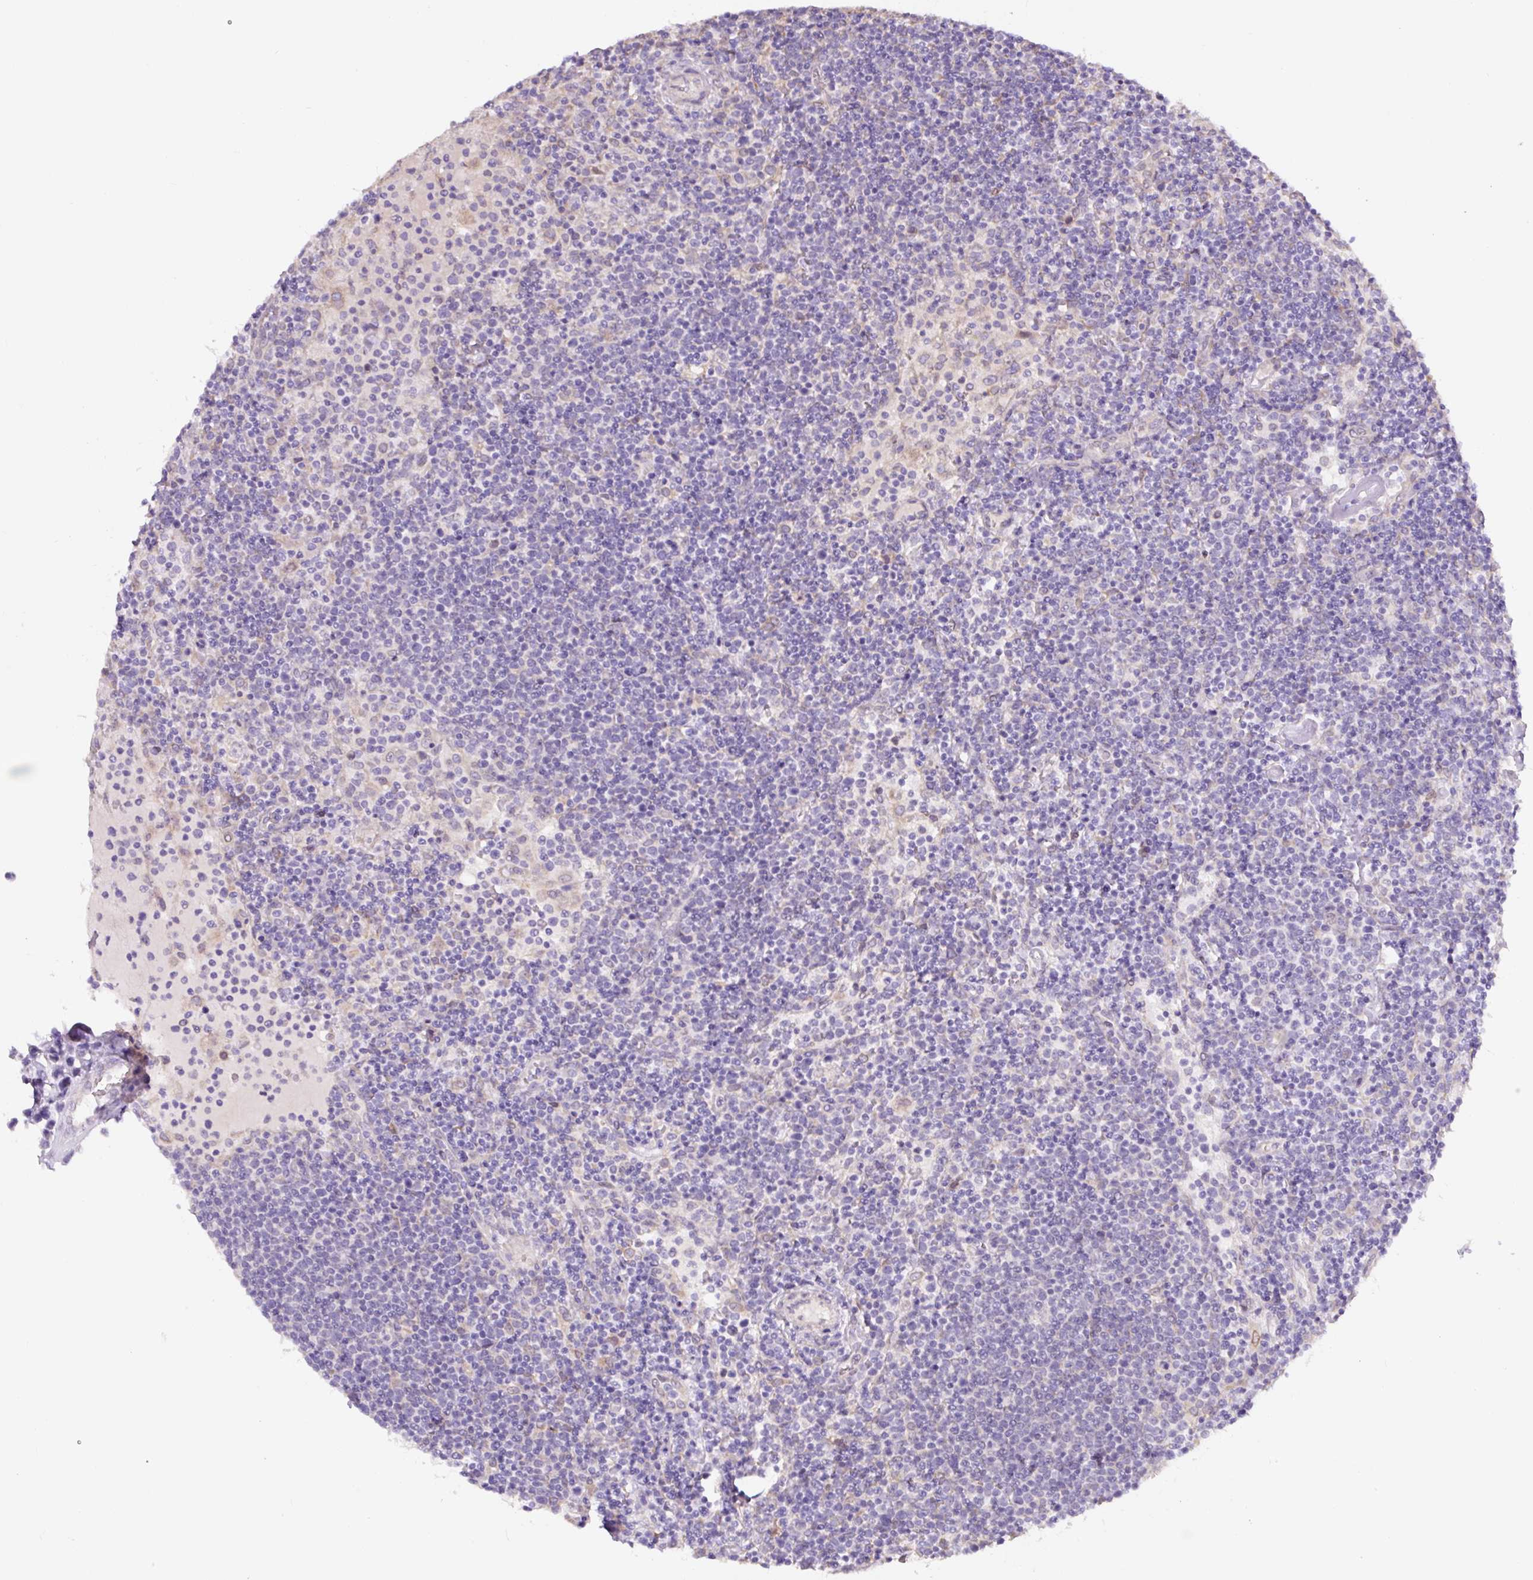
{"staining": {"intensity": "negative", "quantity": "none", "location": "none"}, "tissue": "lymphoma", "cell_type": "Tumor cells", "image_type": "cancer", "snomed": [{"axis": "morphology", "description": "Malignant lymphoma, non-Hodgkin's type, High grade"}, {"axis": "topography", "description": "Lymph node"}], "caption": "Malignant lymphoma, non-Hodgkin's type (high-grade) was stained to show a protein in brown. There is no significant staining in tumor cells.", "gene": "ASRGL1", "patient": {"sex": "male", "age": 61}}